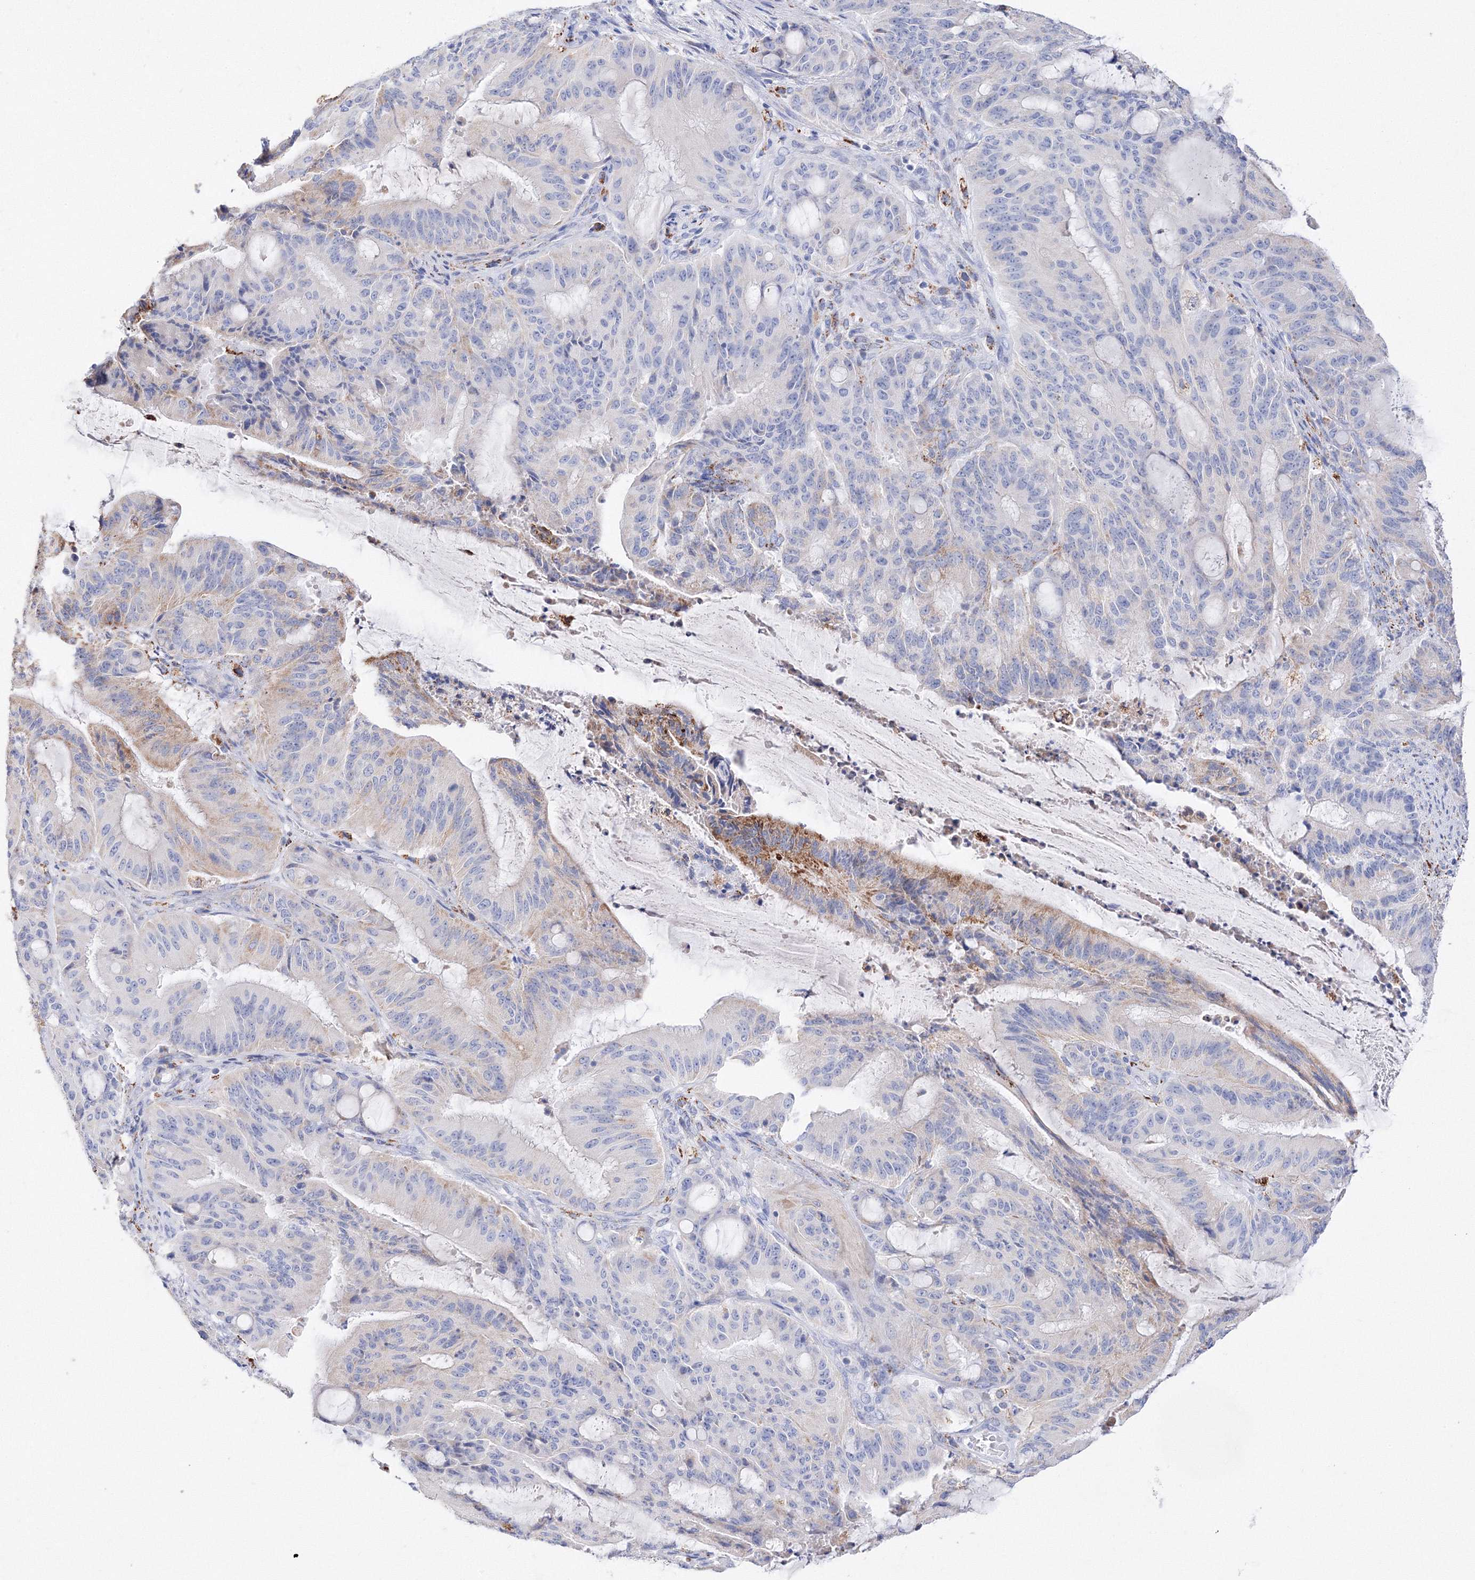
{"staining": {"intensity": "weak", "quantity": "<25%", "location": "cytoplasmic/membranous"}, "tissue": "liver cancer", "cell_type": "Tumor cells", "image_type": "cancer", "snomed": [{"axis": "morphology", "description": "Normal tissue, NOS"}, {"axis": "morphology", "description": "Cholangiocarcinoma"}, {"axis": "topography", "description": "Liver"}, {"axis": "topography", "description": "Peripheral nerve tissue"}], "caption": "Immunohistochemistry histopathology image of neoplastic tissue: liver cancer stained with DAB (3,3'-diaminobenzidine) demonstrates no significant protein staining in tumor cells.", "gene": "MERTK", "patient": {"sex": "female", "age": 73}}